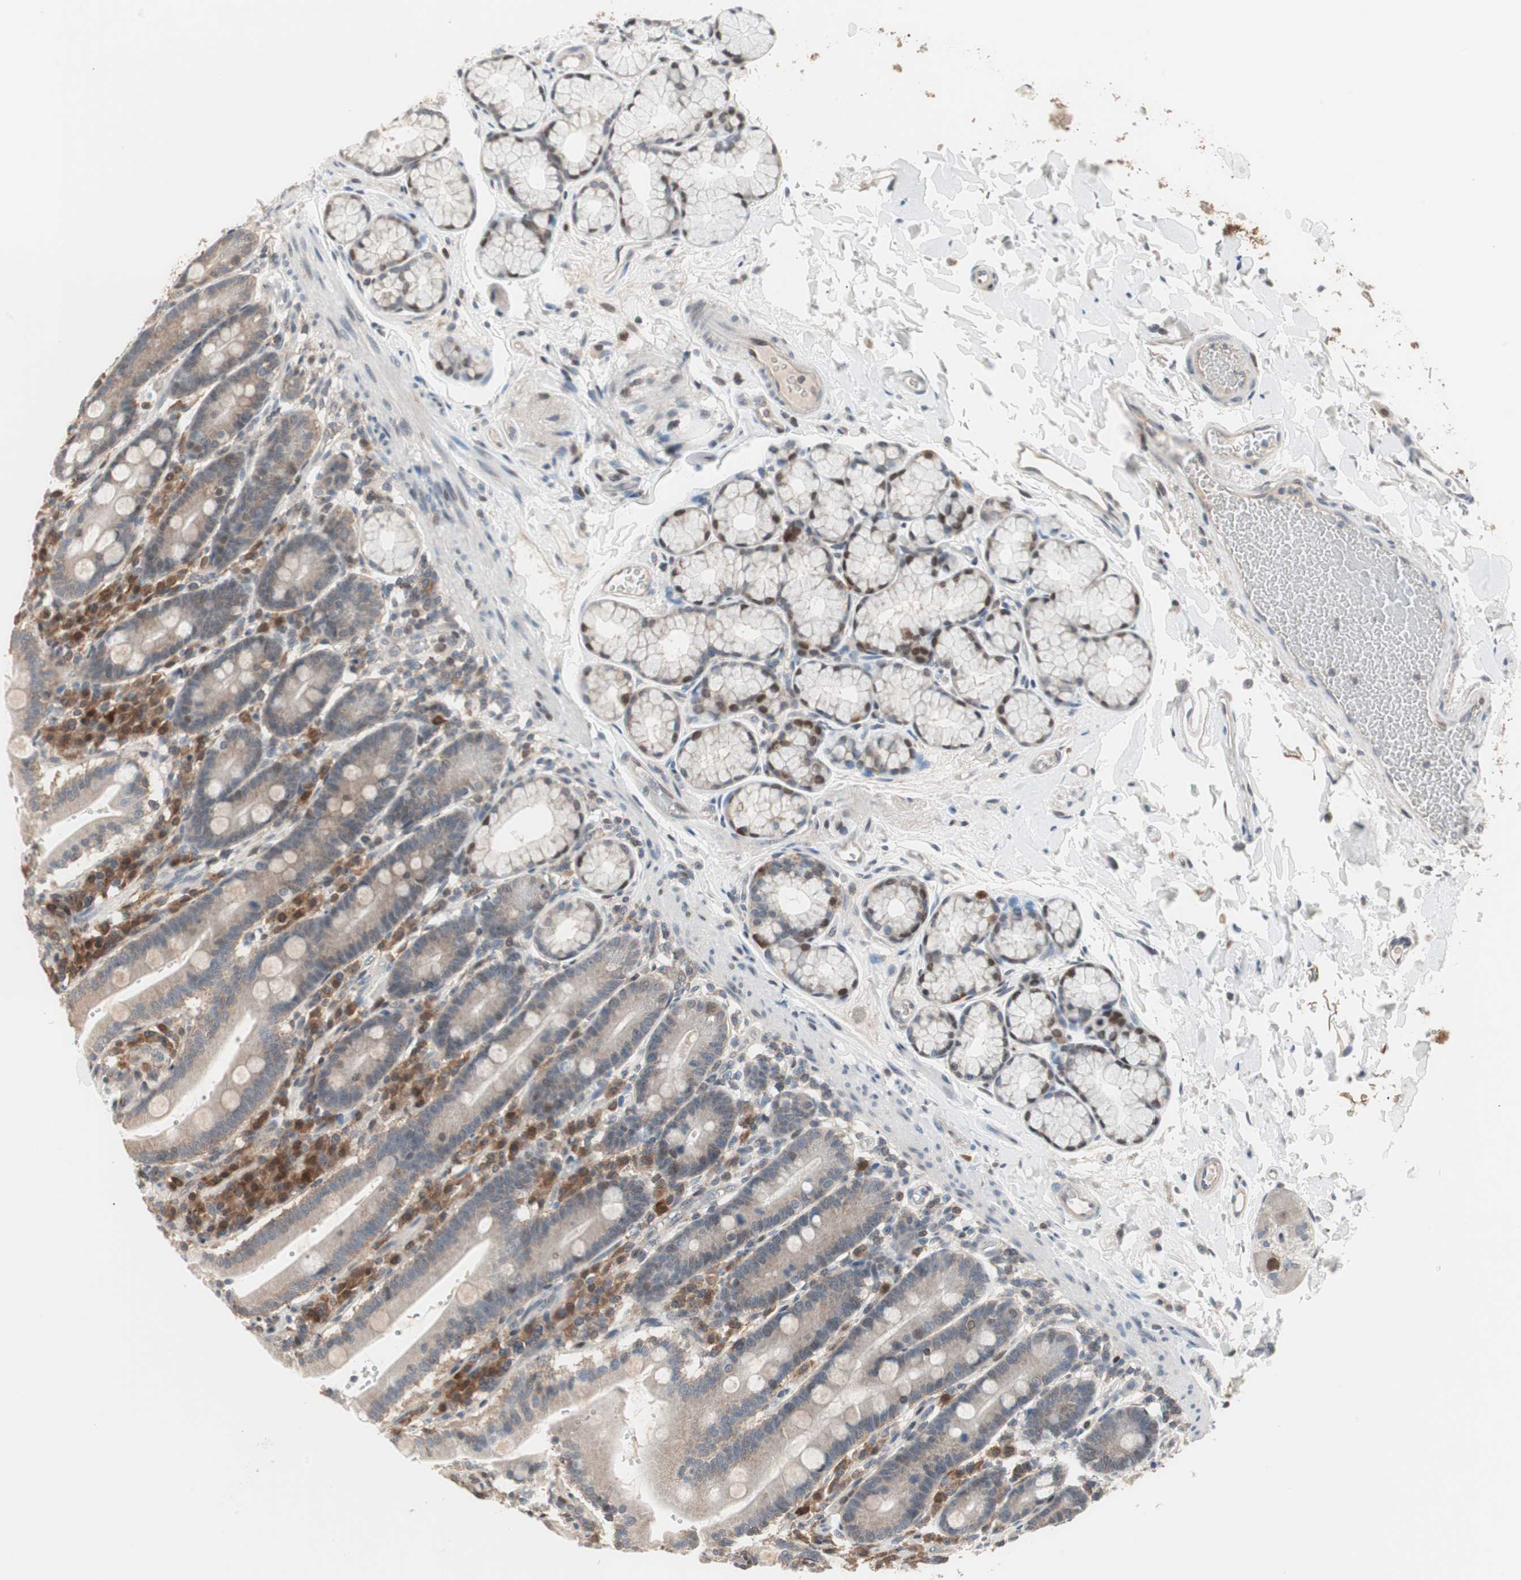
{"staining": {"intensity": "moderate", "quantity": "<25%", "location": "nuclear"}, "tissue": "duodenum", "cell_type": "Glandular cells", "image_type": "normal", "snomed": [{"axis": "morphology", "description": "Normal tissue, NOS"}, {"axis": "topography", "description": "Small intestine, NOS"}], "caption": "Protein staining shows moderate nuclear positivity in about <25% of glandular cells in unremarkable duodenum. Nuclei are stained in blue.", "gene": "POLH", "patient": {"sex": "female", "age": 71}}